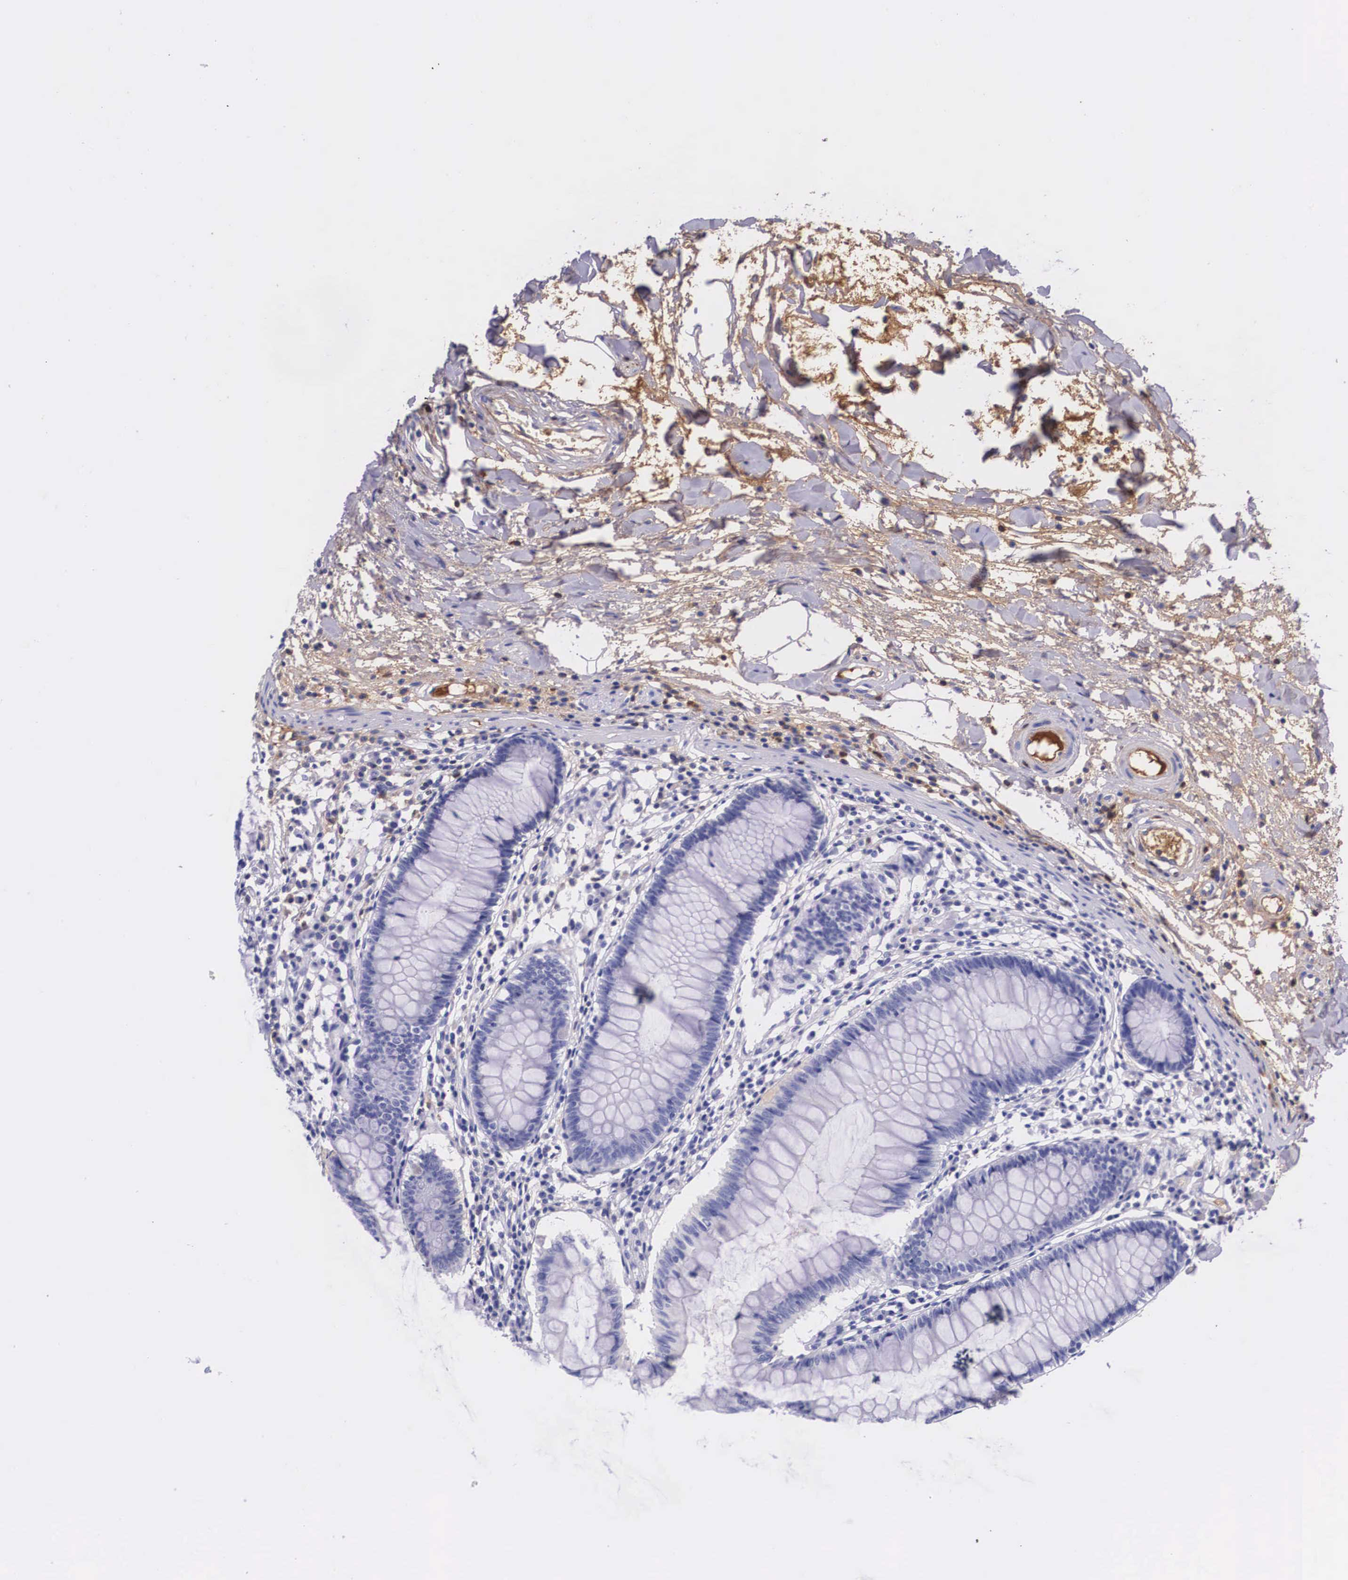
{"staining": {"intensity": "negative", "quantity": "none", "location": "none"}, "tissue": "colon", "cell_type": "Endothelial cells", "image_type": "normal", "snomed": [{"axis": "morphology", "description": "Normal tissue, NOS"}, {"axis": "topography", "description": "Colon"}], "caption": "This image is of normal colon stained with IHC to label a protein in brown with the nuclei are counter-stained blue. There is no staining in endothelial cells.", "gene": "PLG", "patient": {"sex": "female", "age": 55}}